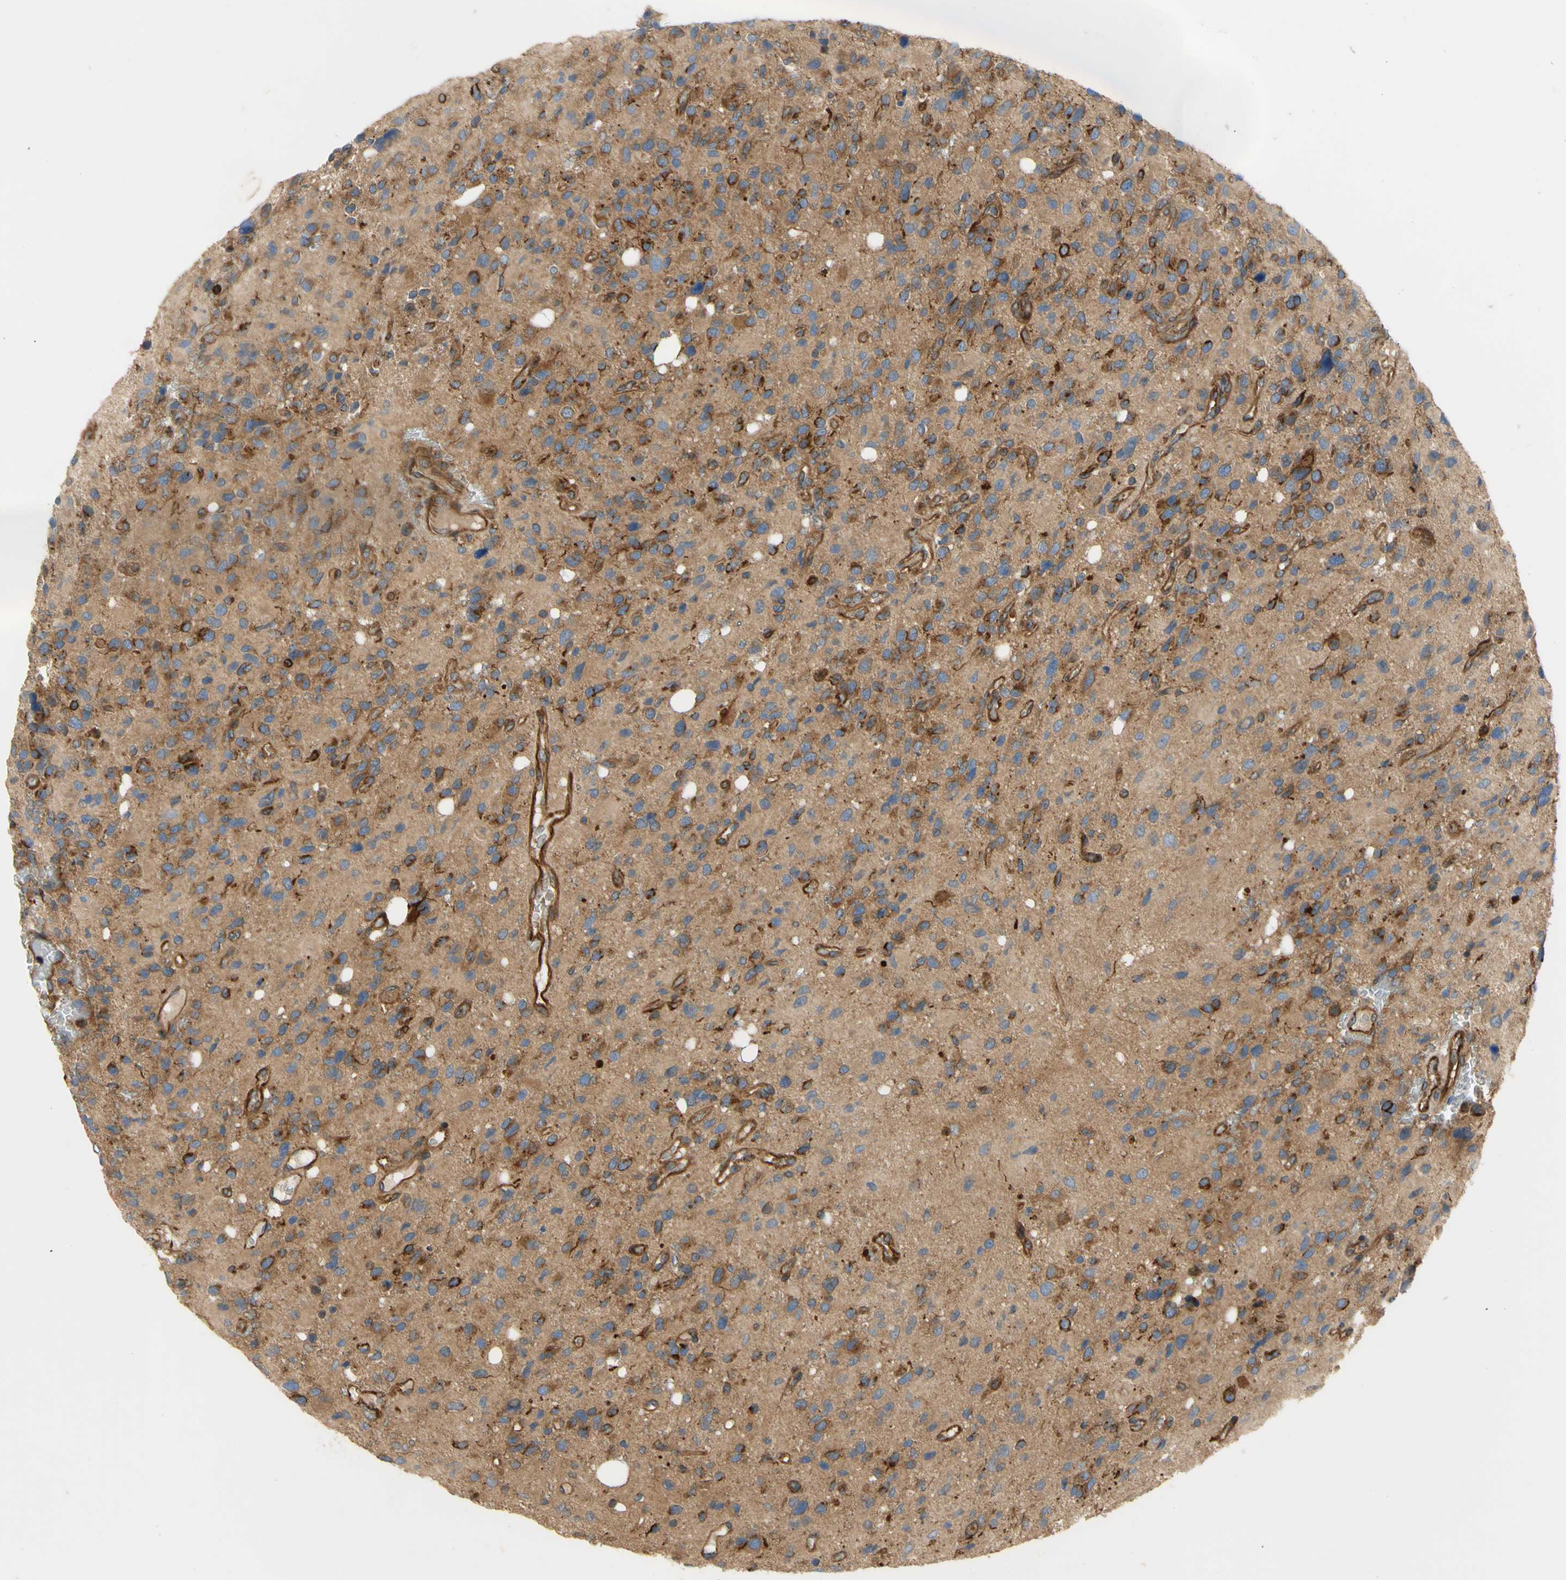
{"staining": {"intensity": "moderate", "quantity": "25%-75%", "location": "cytoplasmic/membranous"}, "tissue": "glioma", "cell_type": "Tumor cells", "image_type": "cancer", "snomed": [{"axis": "morphology", "description": "Glioma, malignant, High grade"}, {"axis": "topography", "description": "Brain"}], "caption": "The histopathology image shows a brown stain indicating the presence of a protein in the cytoplasmic/membranous of tumor cells in glioma. (DAB (3,3'-diaminobenzidine) = brown stain, brightfield microscopy at high magnification).", "gene": "TUBG2", "patient": {"sex": "male", "age": 48}}